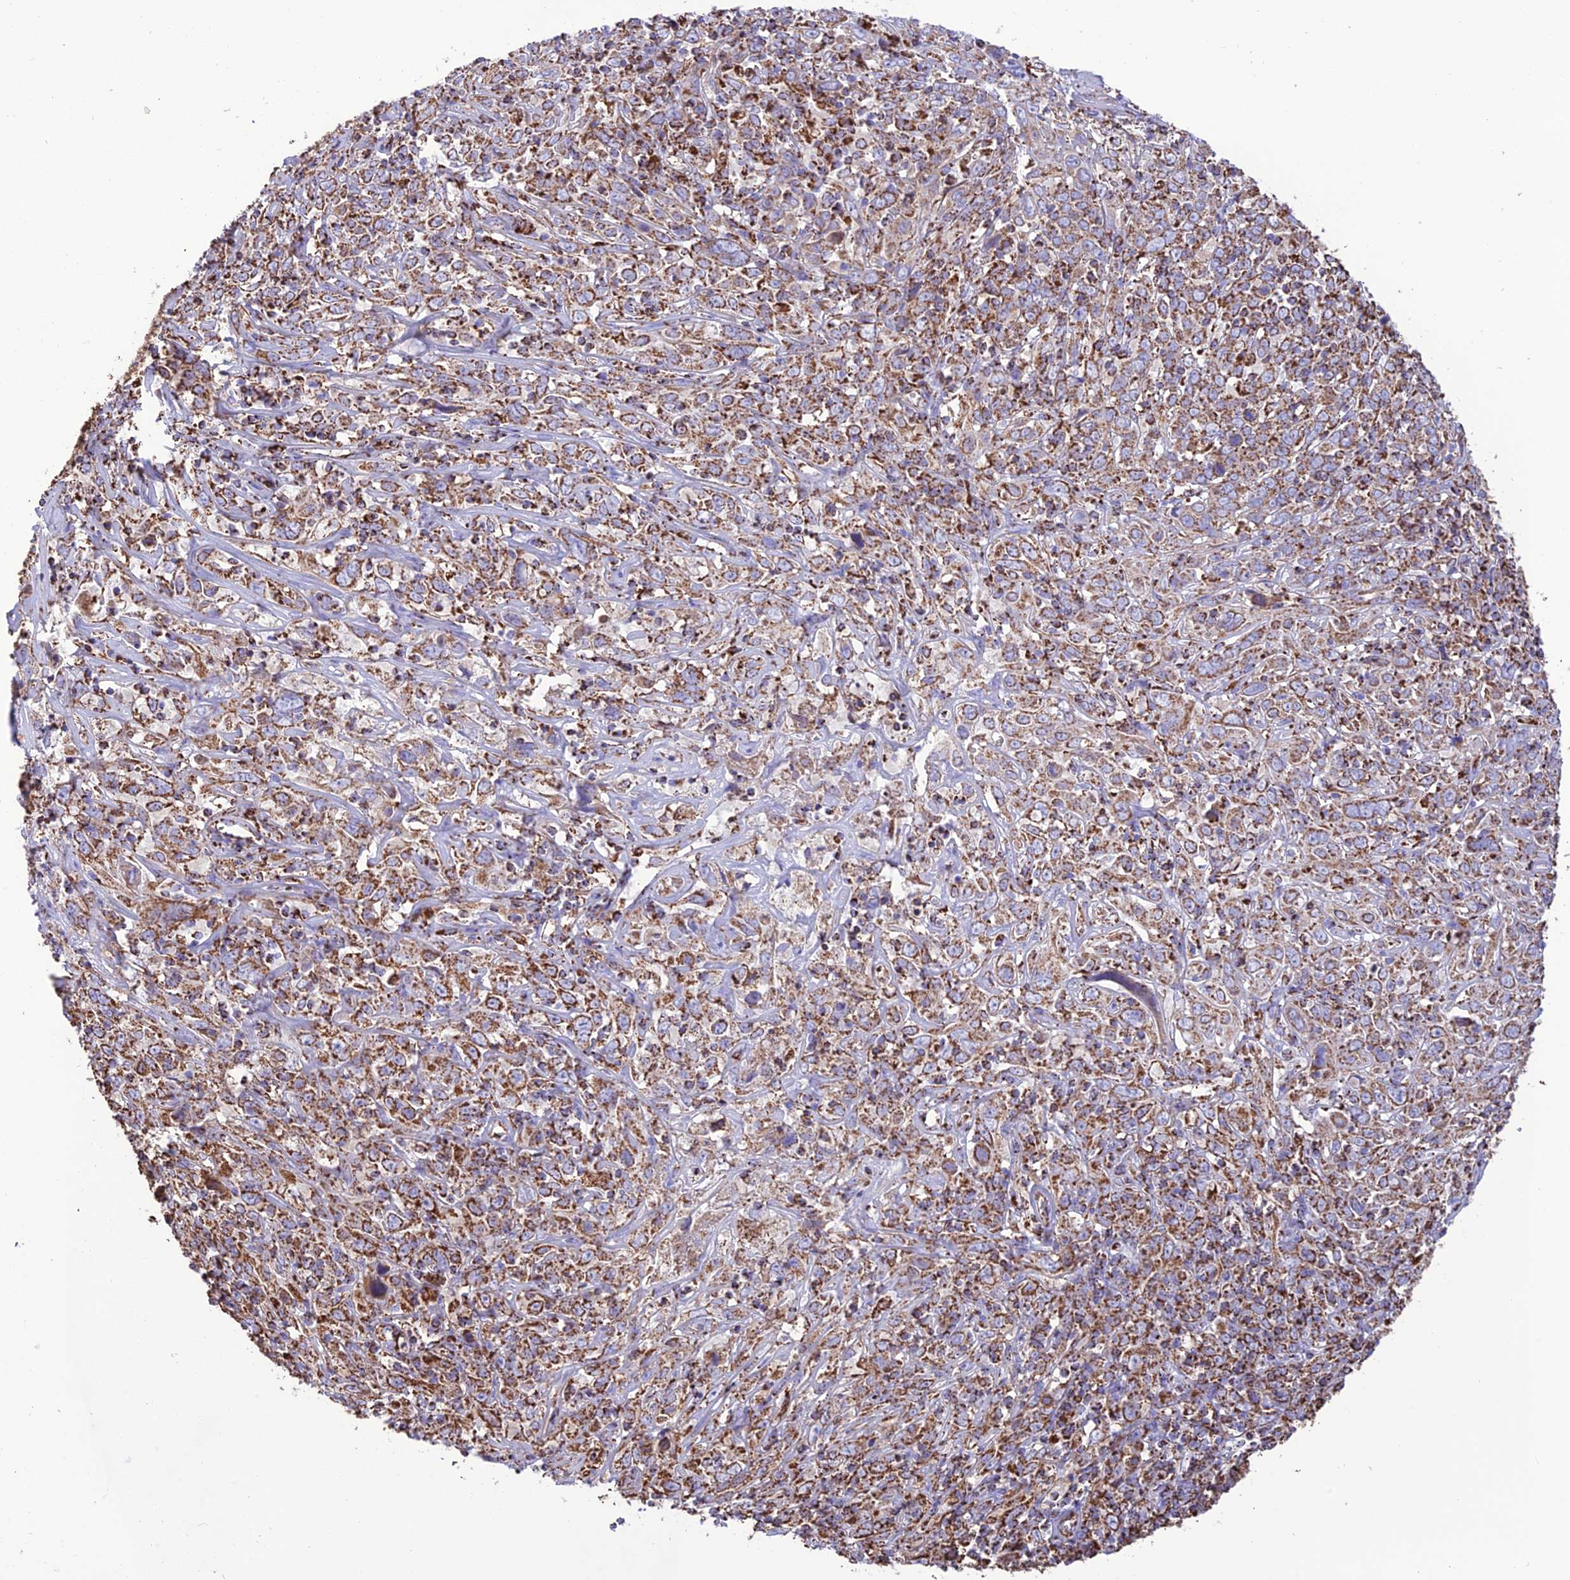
{"staining": {"intensity": "moderate", "quantity": ">75%", "location": "cytoplasmic/membranous"}, "tissue": "cervical cancer", "cell_type": "Tumor cells", "image_type": "cancer", "snomed": [{"axis": "morphology", "description": "Squamous cell carcinoma, NOS"}, {"axis": "topography", "description": "Cervix"}], "caption": "Tumor cells demonstrate medium levels of moderate cytoplasmic/membranous expression in about >75% of cells in squamous cell carcinoma (cervical). (DAB (3,3'-diaminobenzidine) IHC with brightfield microscopy, high magnification).", "gene": "NDUFAF1", "patient": {"sex": "female", "age": 46}}